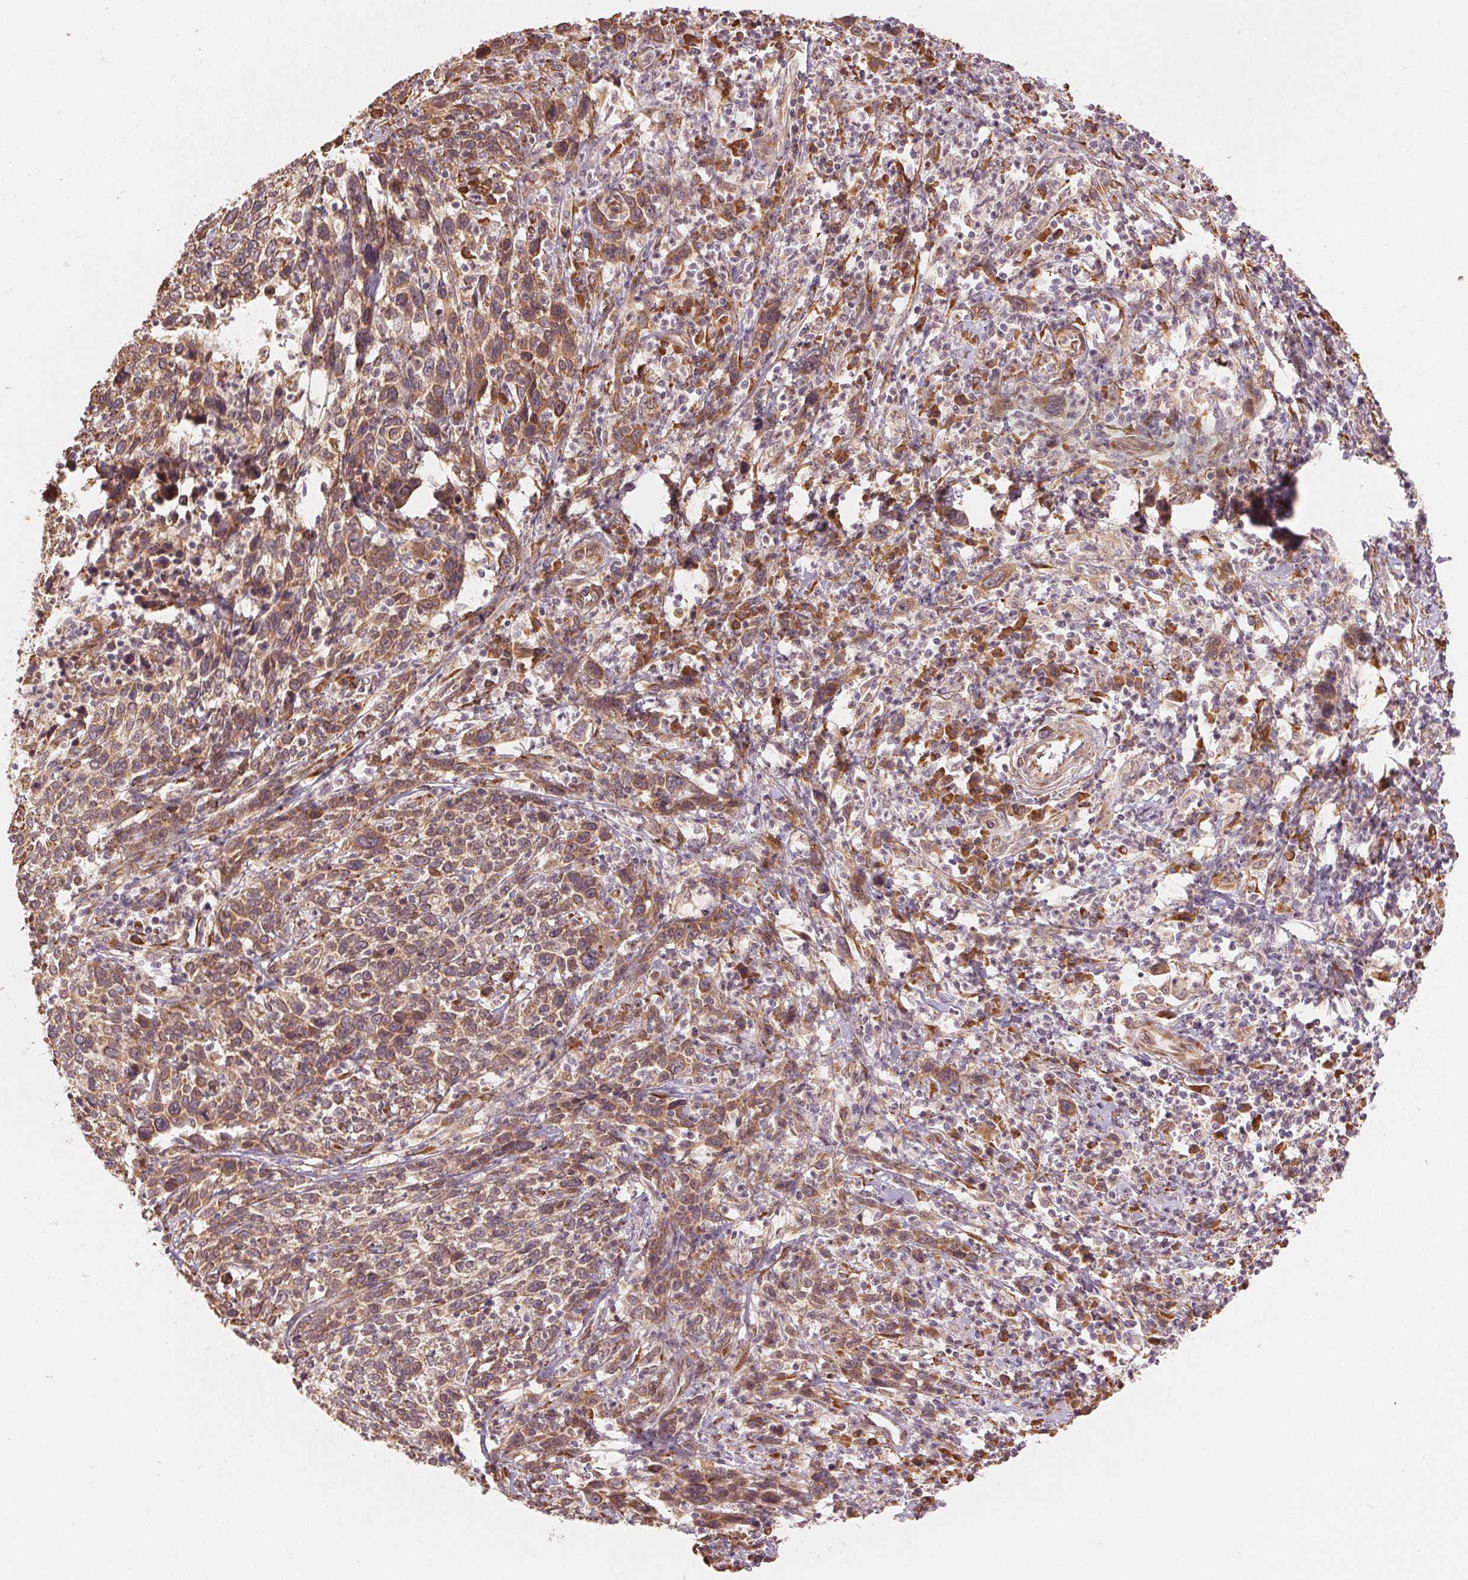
{"staining": {"intensity": "moderate", "quantity": ">75%", "location": "cytoplasmic/membranous"}, "tissue": "cervical cancer", "cell_type": "Tumor cells", "image_type": "cancer", "snomed": [{"axis": "morphology", "description": "Squamous cell carcinoma, NOS"}, {"axis": "topography", "description": "Cervix"}], "caption": "IHC image of squamous cell carcinoma (cervical) stained for a protein (brown), which exhibits medium levels of moderate cytoplasmic/membranous staining in approximately >75% of tumor cells.", "gene": "SLC20A1", "patient": {"sex": "female", "age": 46}}